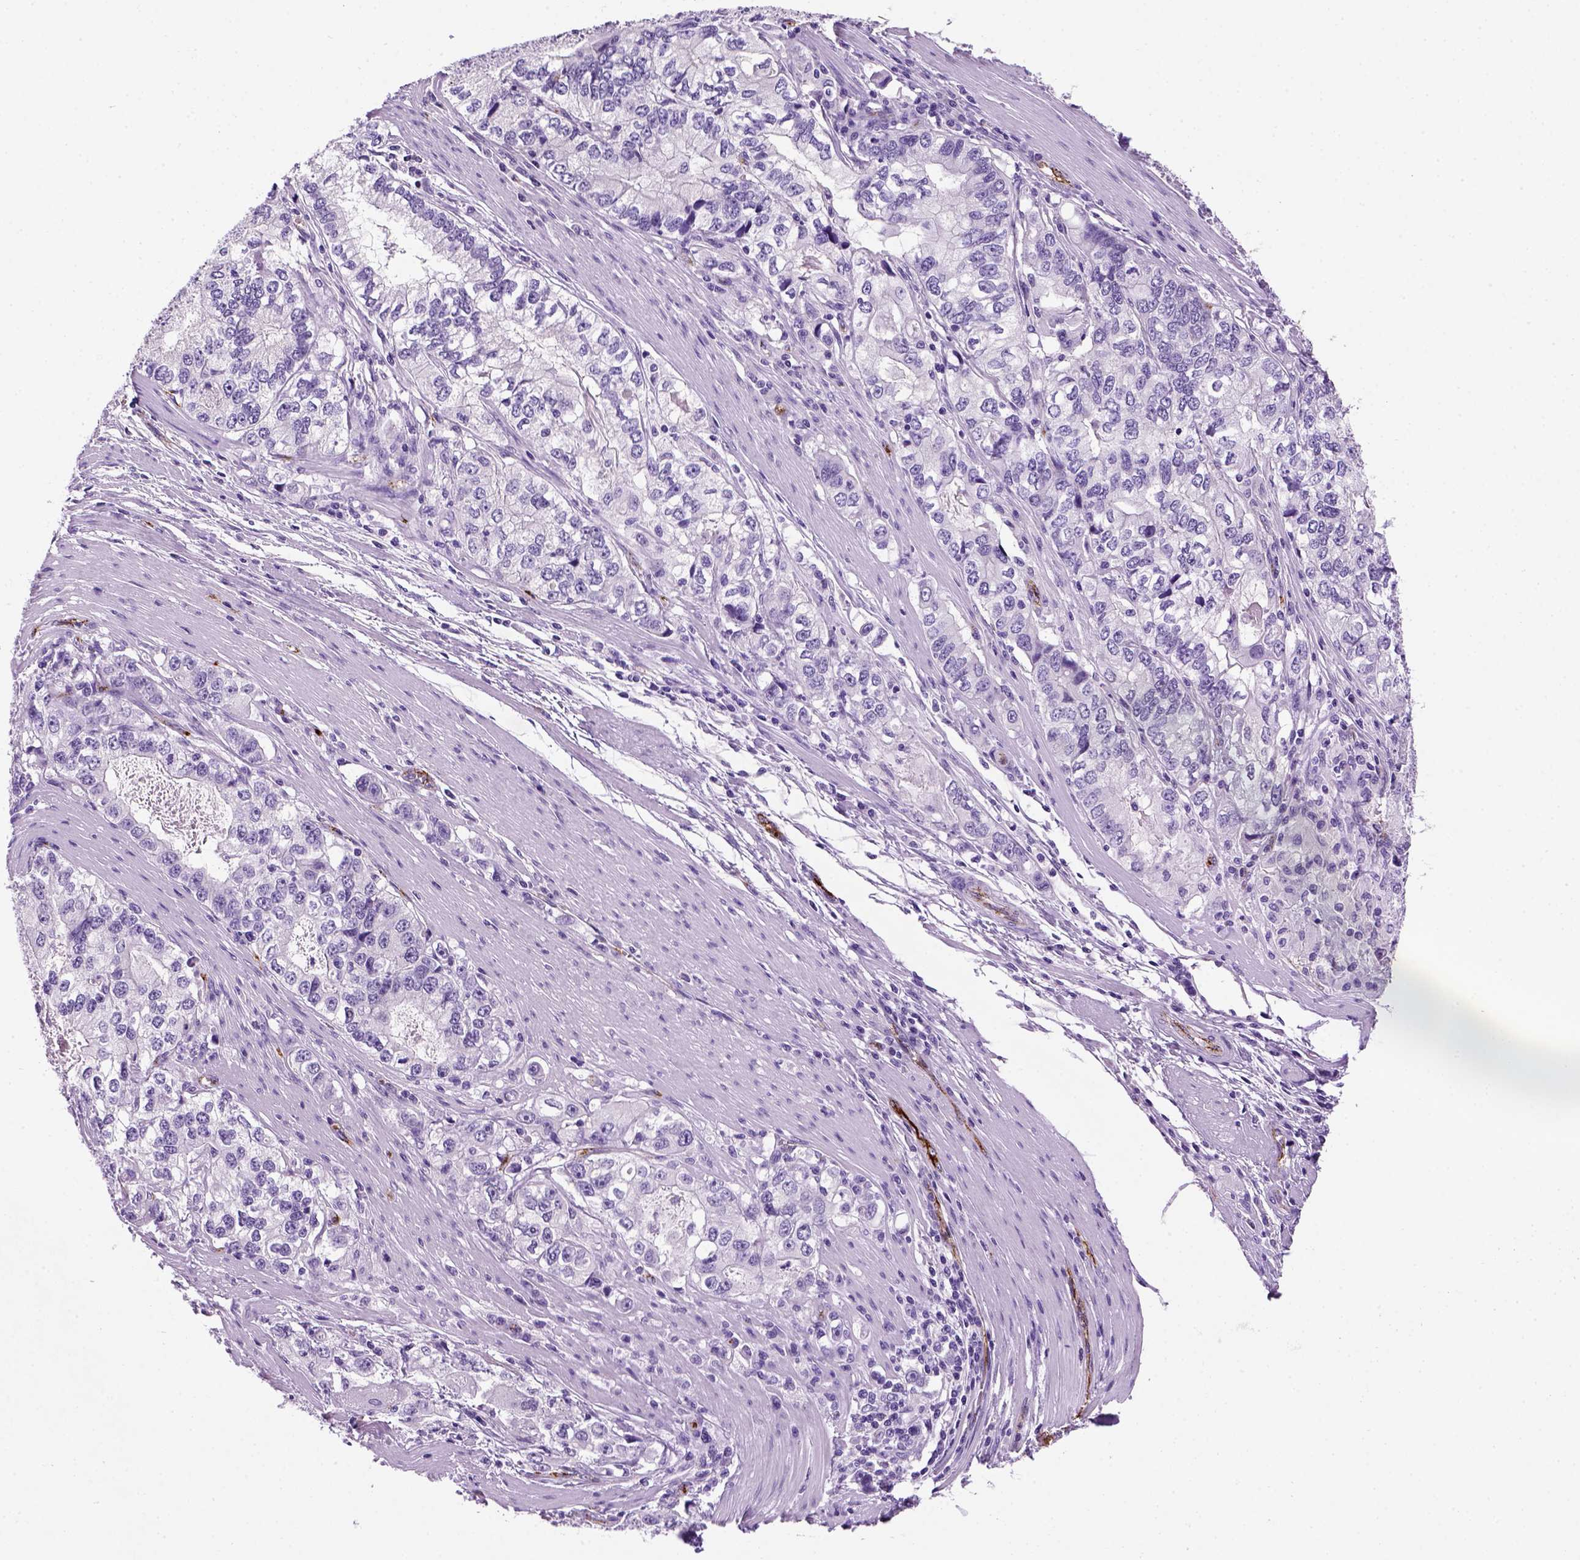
{"staining": {"intensity": "negative", "quantity": "none", "location": "none"}, "tissue": "stomach cancer", "cell_type": "Tumor cells", "image_type": "cancer", "snomed": [{"axis": "morphology", "description": "Adenocarcinoma, NOS"}, {"axis": "topography", "description": "Stomach, lower"}], "caption": "Stomach cancer was stained to show a protein in brown. There is no significant positivity in tumor cells.", "gene": "VWF", "patient": {"sex": "female", "age": 72}}